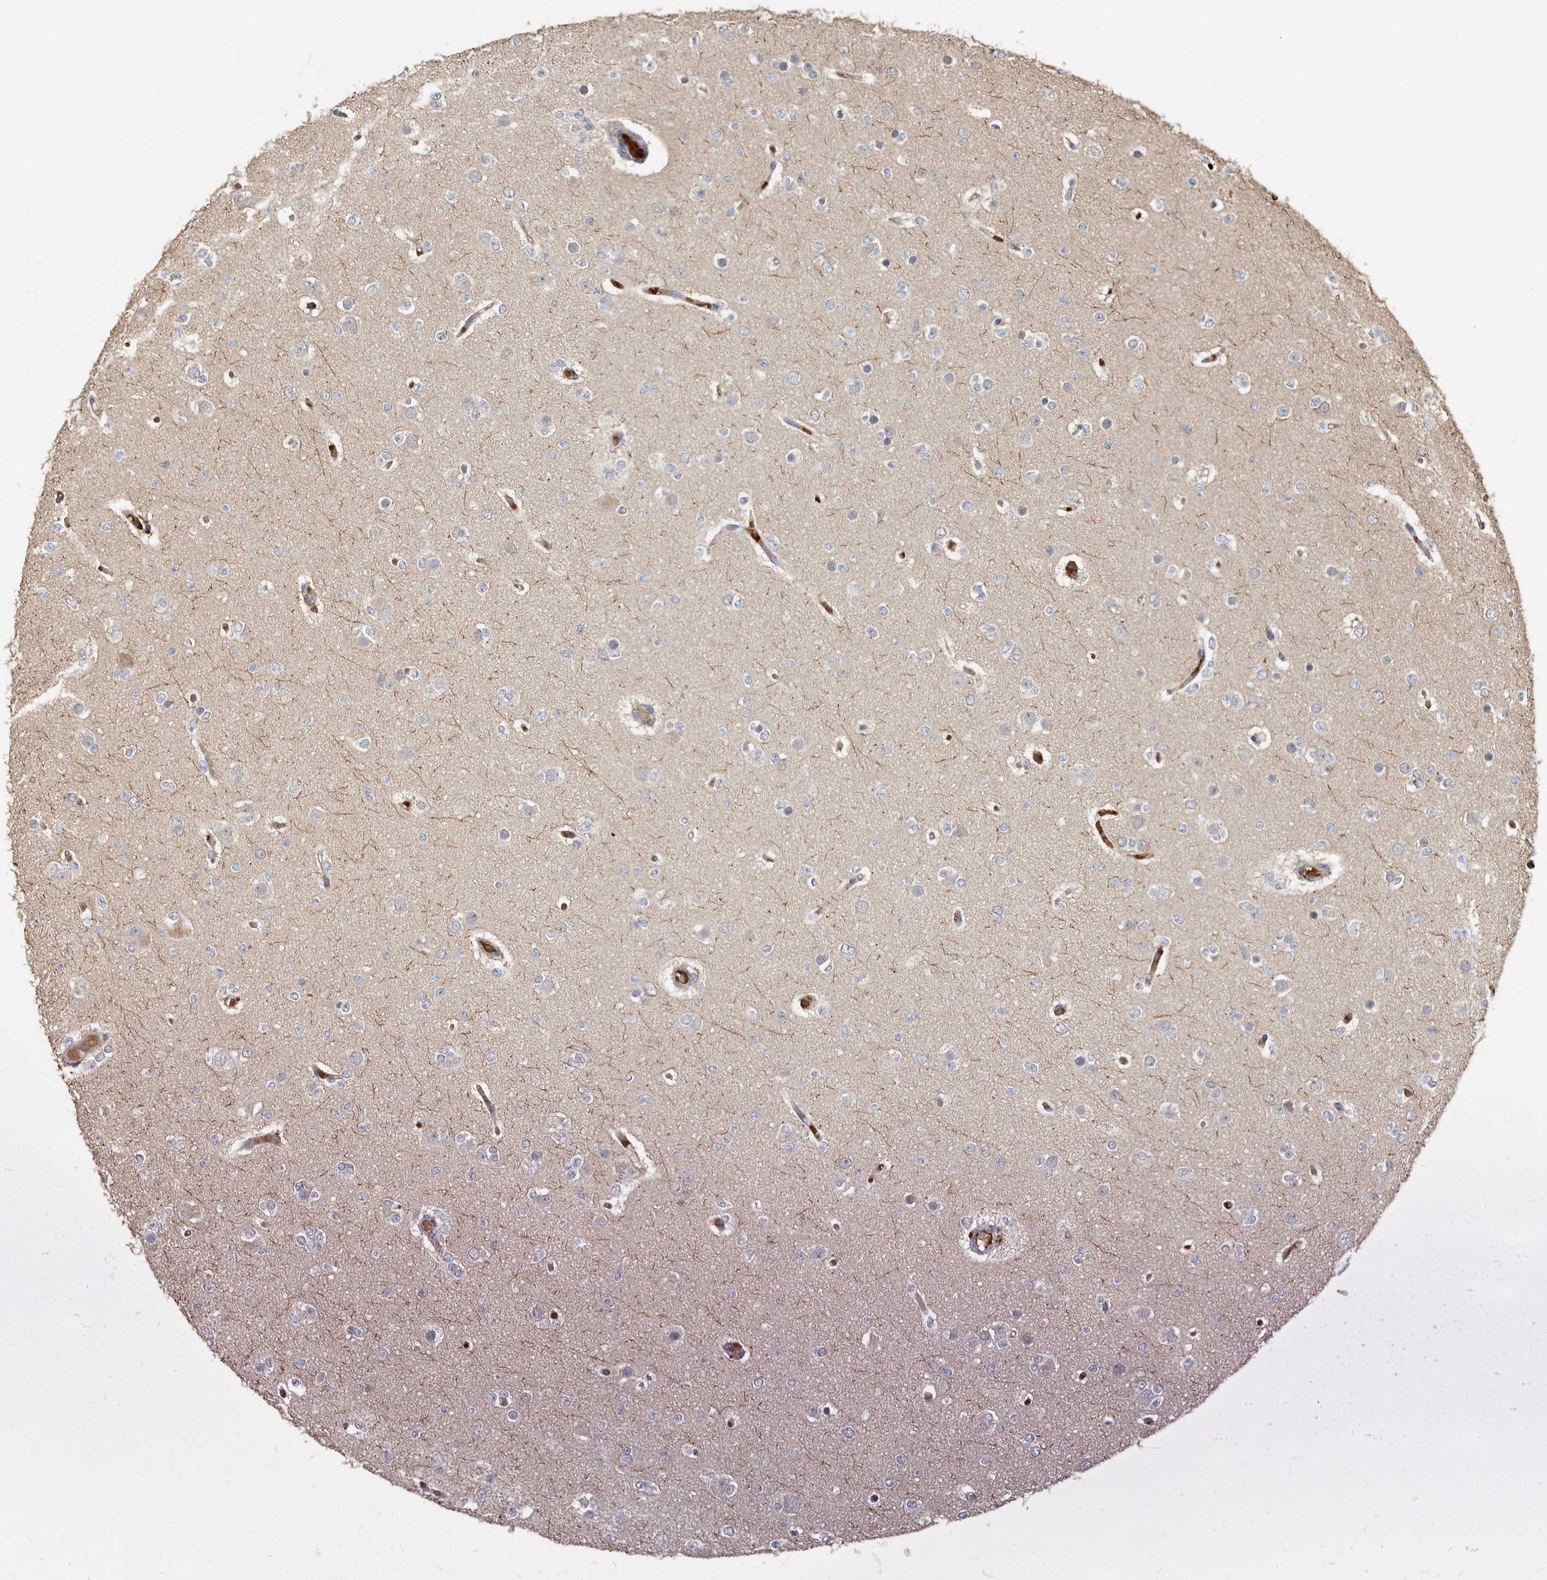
{"staining": {"intensity": "negative", "quantity": "none", "location": "none"}, "tissue": "glioma", "cell_type": "Tumor cells", "image_type": "cancer", "snomed": [{"axis": "morphology", "description": "Glioma, malignant, Low grade"}, {"axis": "topography", "description": "Brain"}], "caption": "The IHC photomicrograph has no significant staining in tumor cells of malignant low-grade glioma tissue.", "gene": "KIF26B", "patient": {"sex": "female", "age": 22}}